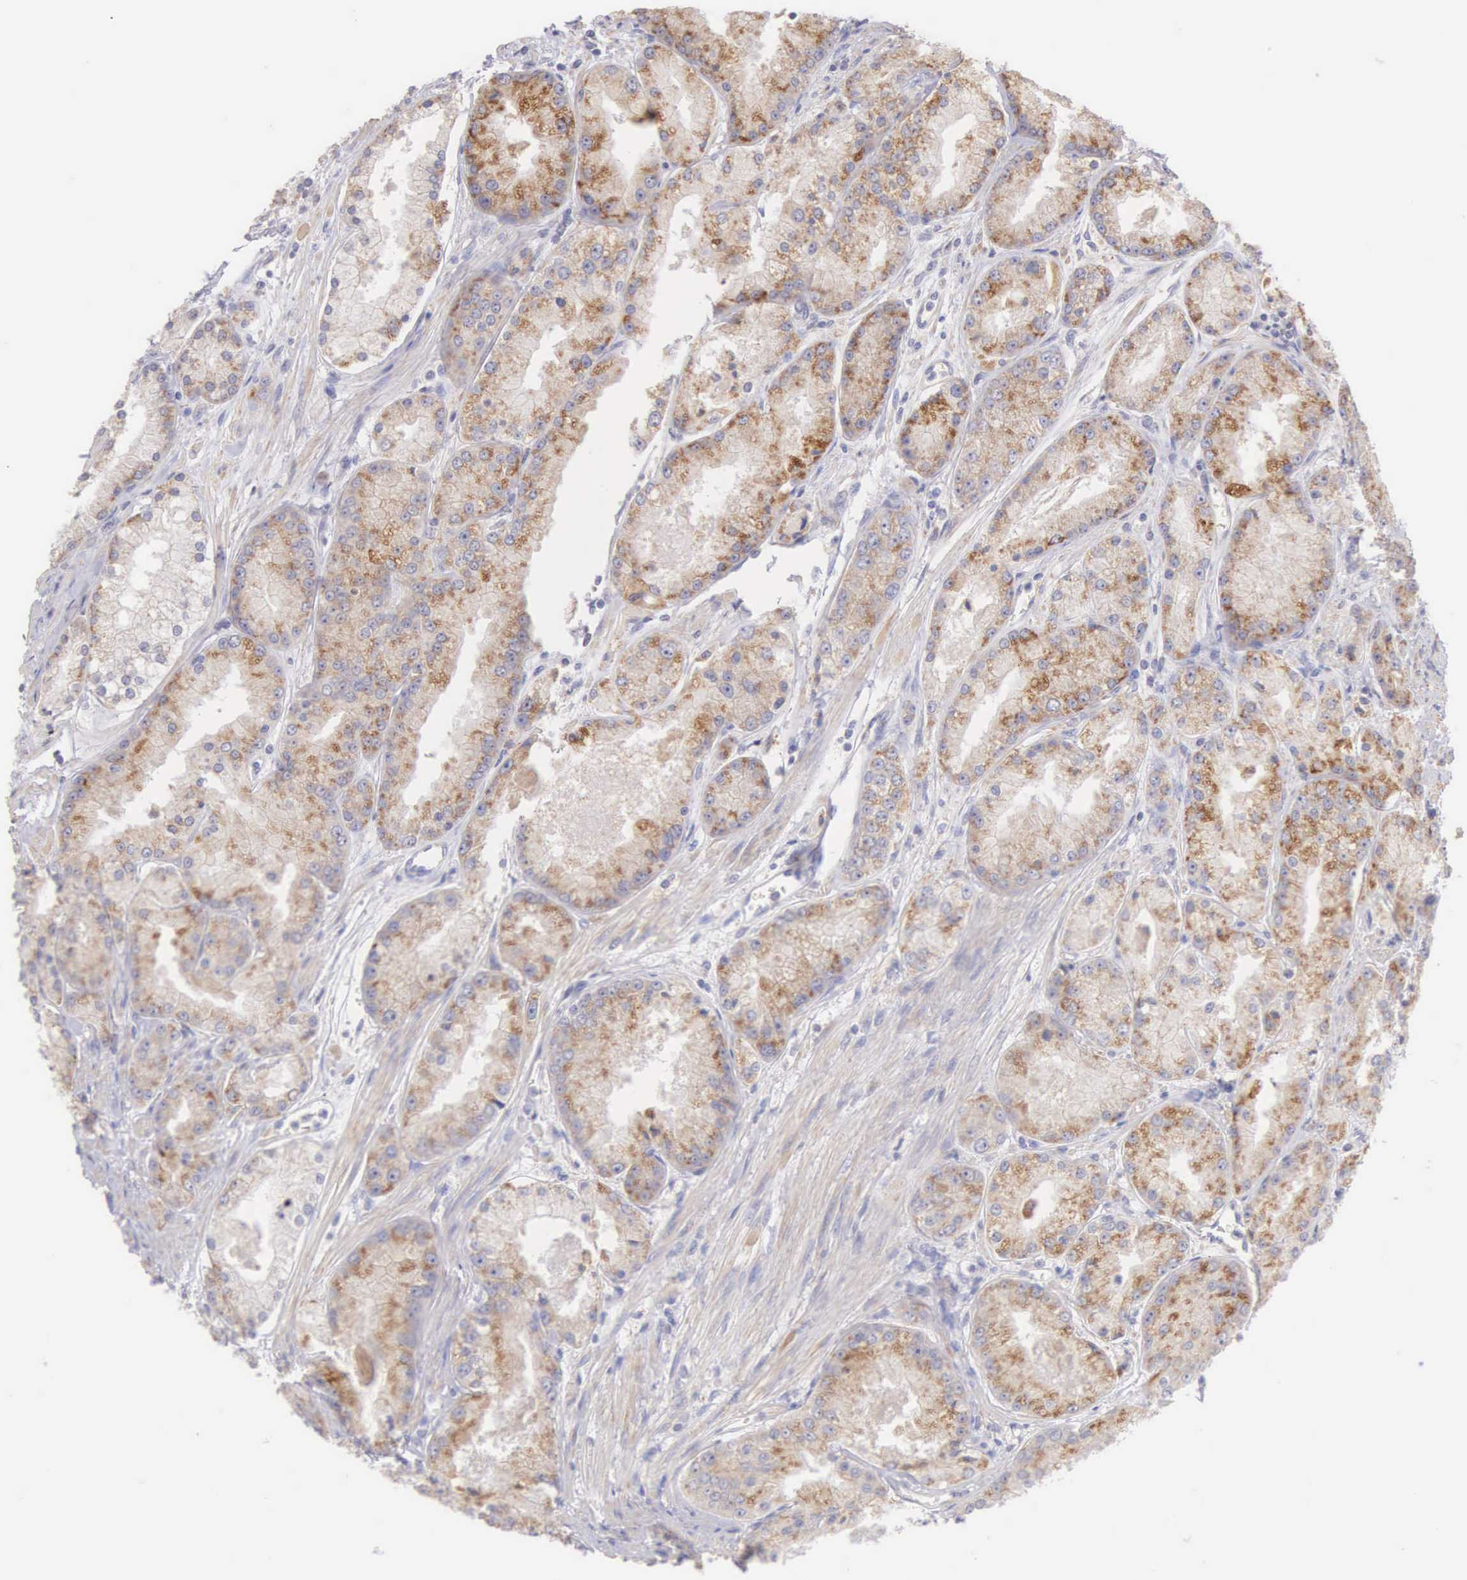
{"staining": {"intensity": "weak", "quantity": ">75%", "location": "cytoplasmic/membranous"}, "tissue": "prostate cancer", "cell_type": "Tumor cells", "image_type": "cancer", "snomed": [{"axis": "morphology", "description": "Adenocarcinoma, Medium grade"}, {"axis": "topography", "description": "Prostate"}], "caption": "Weak cytoplasmic/membranous protein staining is seen in approximately >75% of tumor cells in prostate cancer (adenocarcinoma (medium-grade)).", "gene": "NSDHL", "patient": {"sex": "male", "age": 72}}